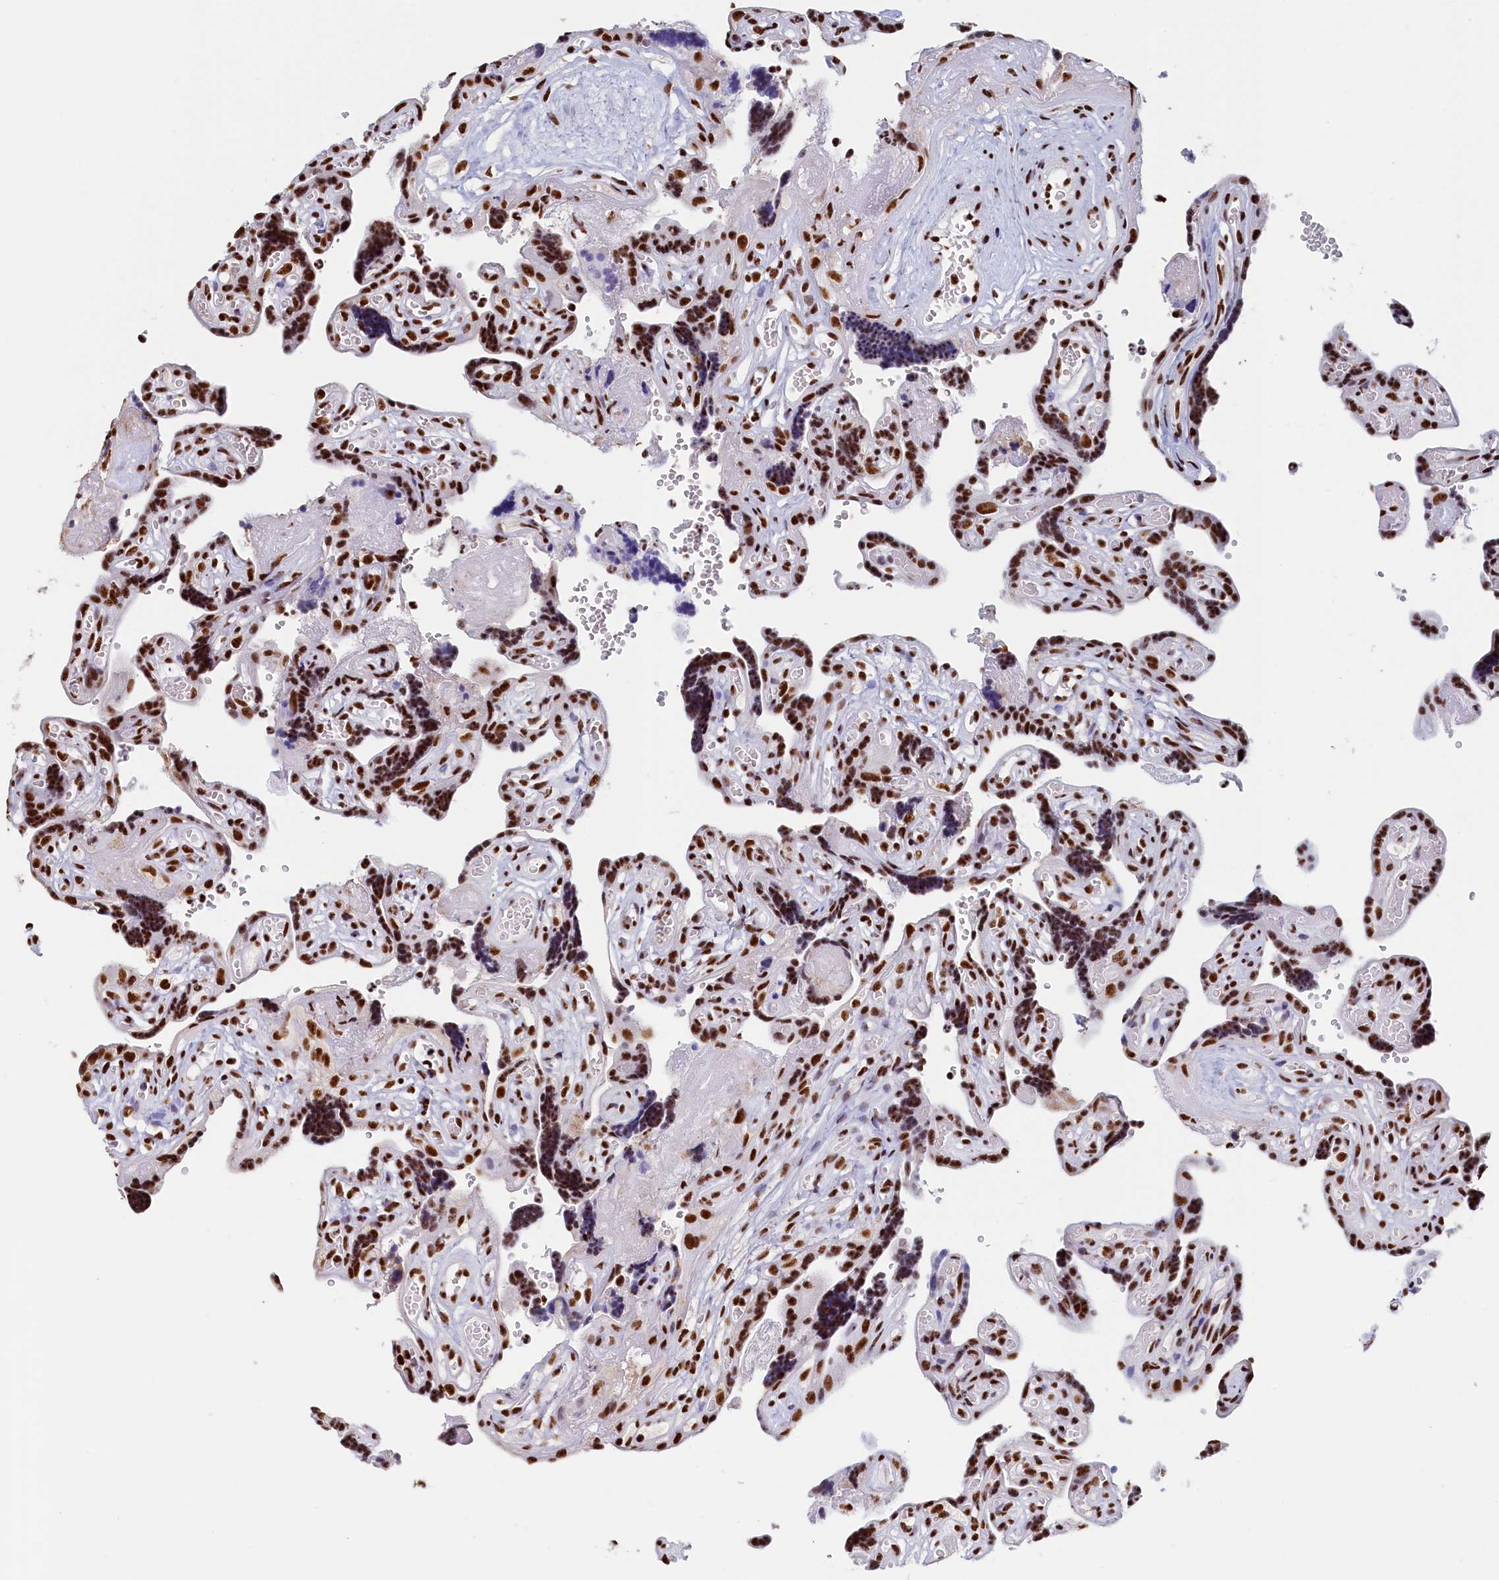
{"staining": {"intensity": "strong", "quantity": ">75%", "location": "nuclear"}, "tissue": "placenta", "cell_type": "Trophoblastic cells", "image_type": "normal", "snomed": [{"axis": "morphology", "description": "Normal tissue, NOS"}, {"axis": "topography", "description": "Placenta"}], "caption": "IHC staining of benign placenta, which displays high levels of strong nuclear expression in approximately >75% of trophoblastic cells indicating strong nuclear protein expression. The staining was performed using DAB (brown) for protein detection and nuclei were counterstained in hematoxylin (blue).", "gene": "MOSPD3", "patient": {"sex": "female", "age": 30}}